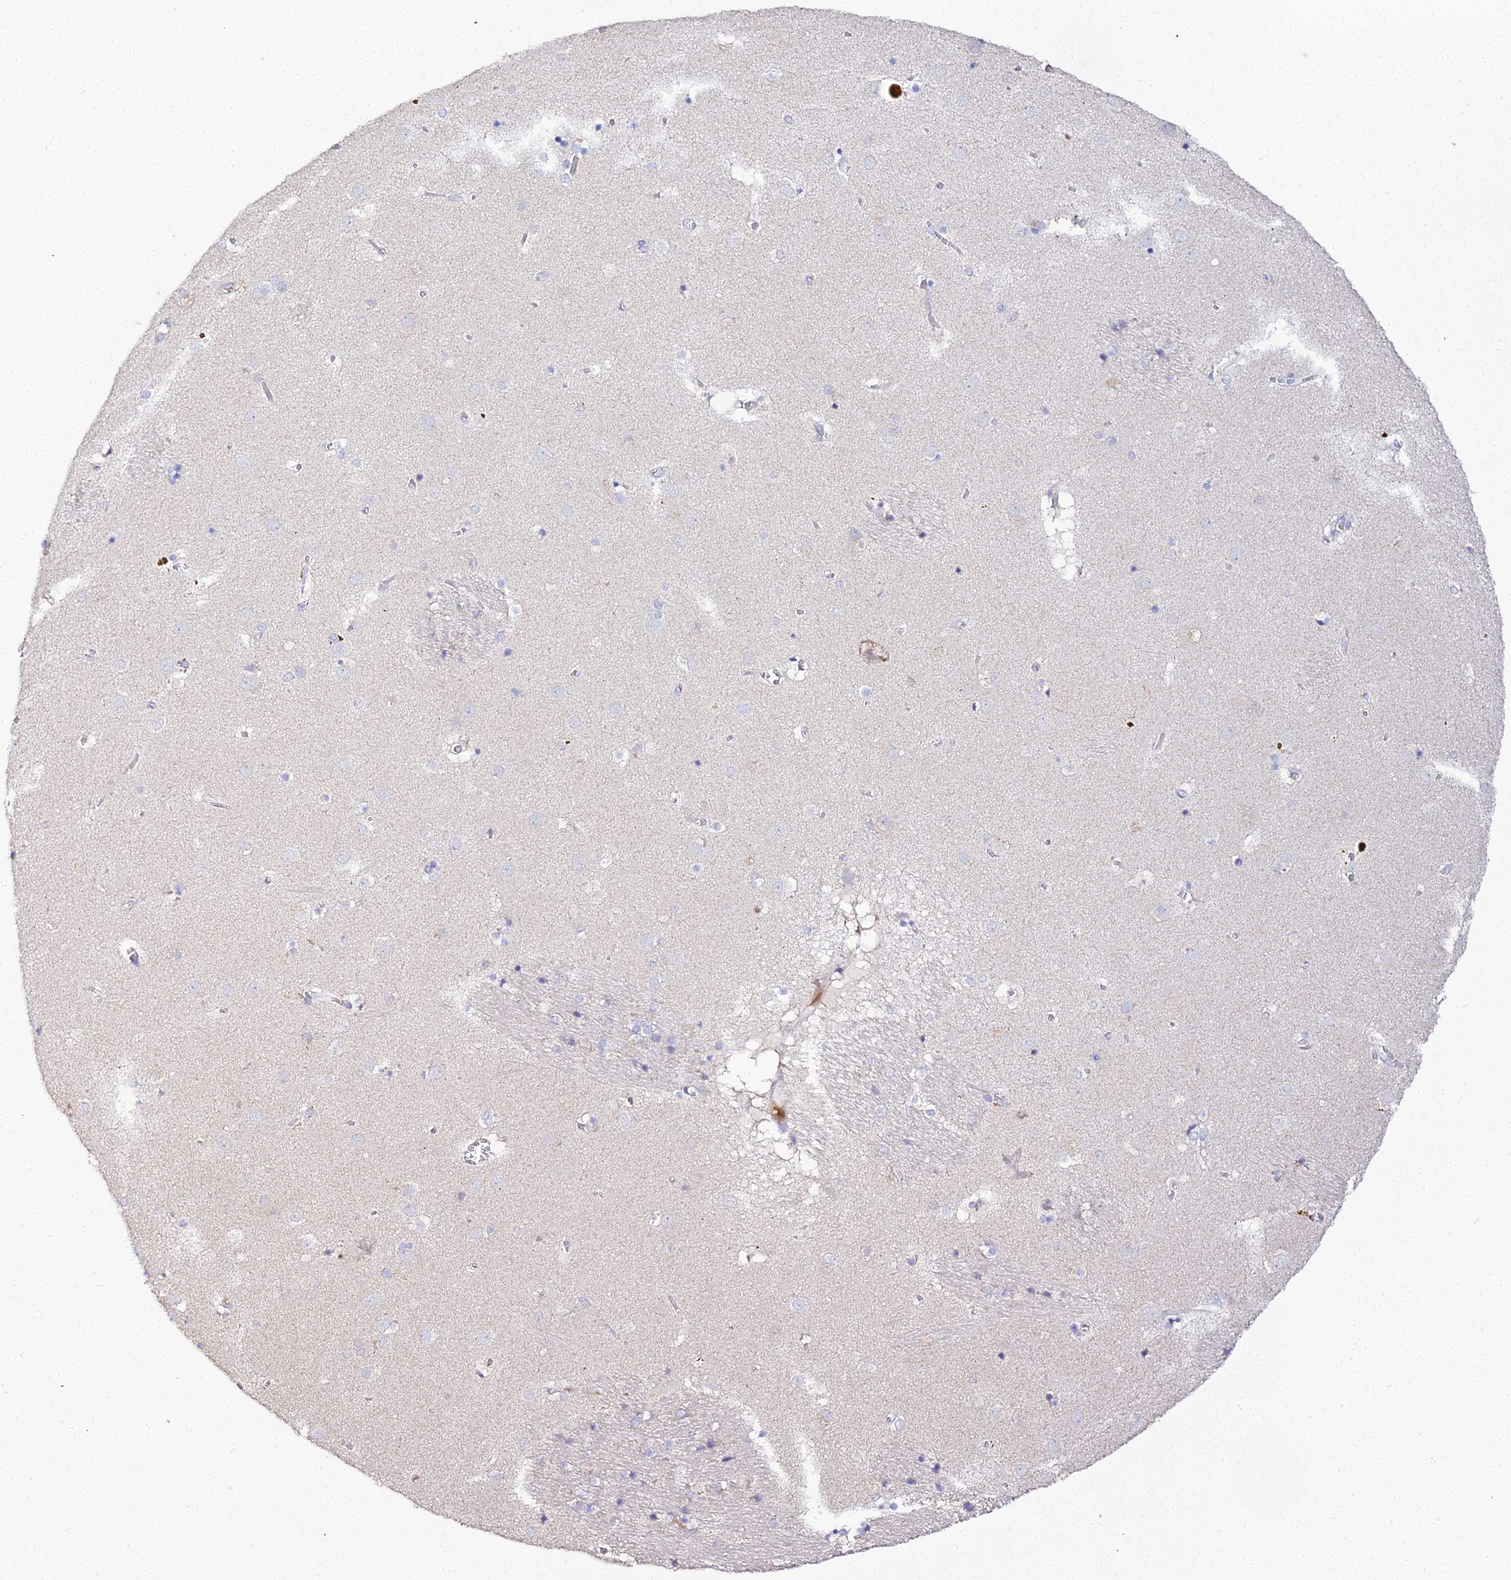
{"staining": {"intensity": "negative", "quantity": "none", "location": "none"}, "tissue": "caudate", "cell_type": "Glial cells", "image_type": "normal", "snomed": [{"axis": "morphology", "description": "Normal tissue, NOS"}, {"axis": "topography", "description": "Lateral ventricle wall"}], "caption": "Photomicrograph shows no protein expression in glial cells of normal caudate.", "gene": "SCX", "patient": {"sex": "male", "age": 70}}